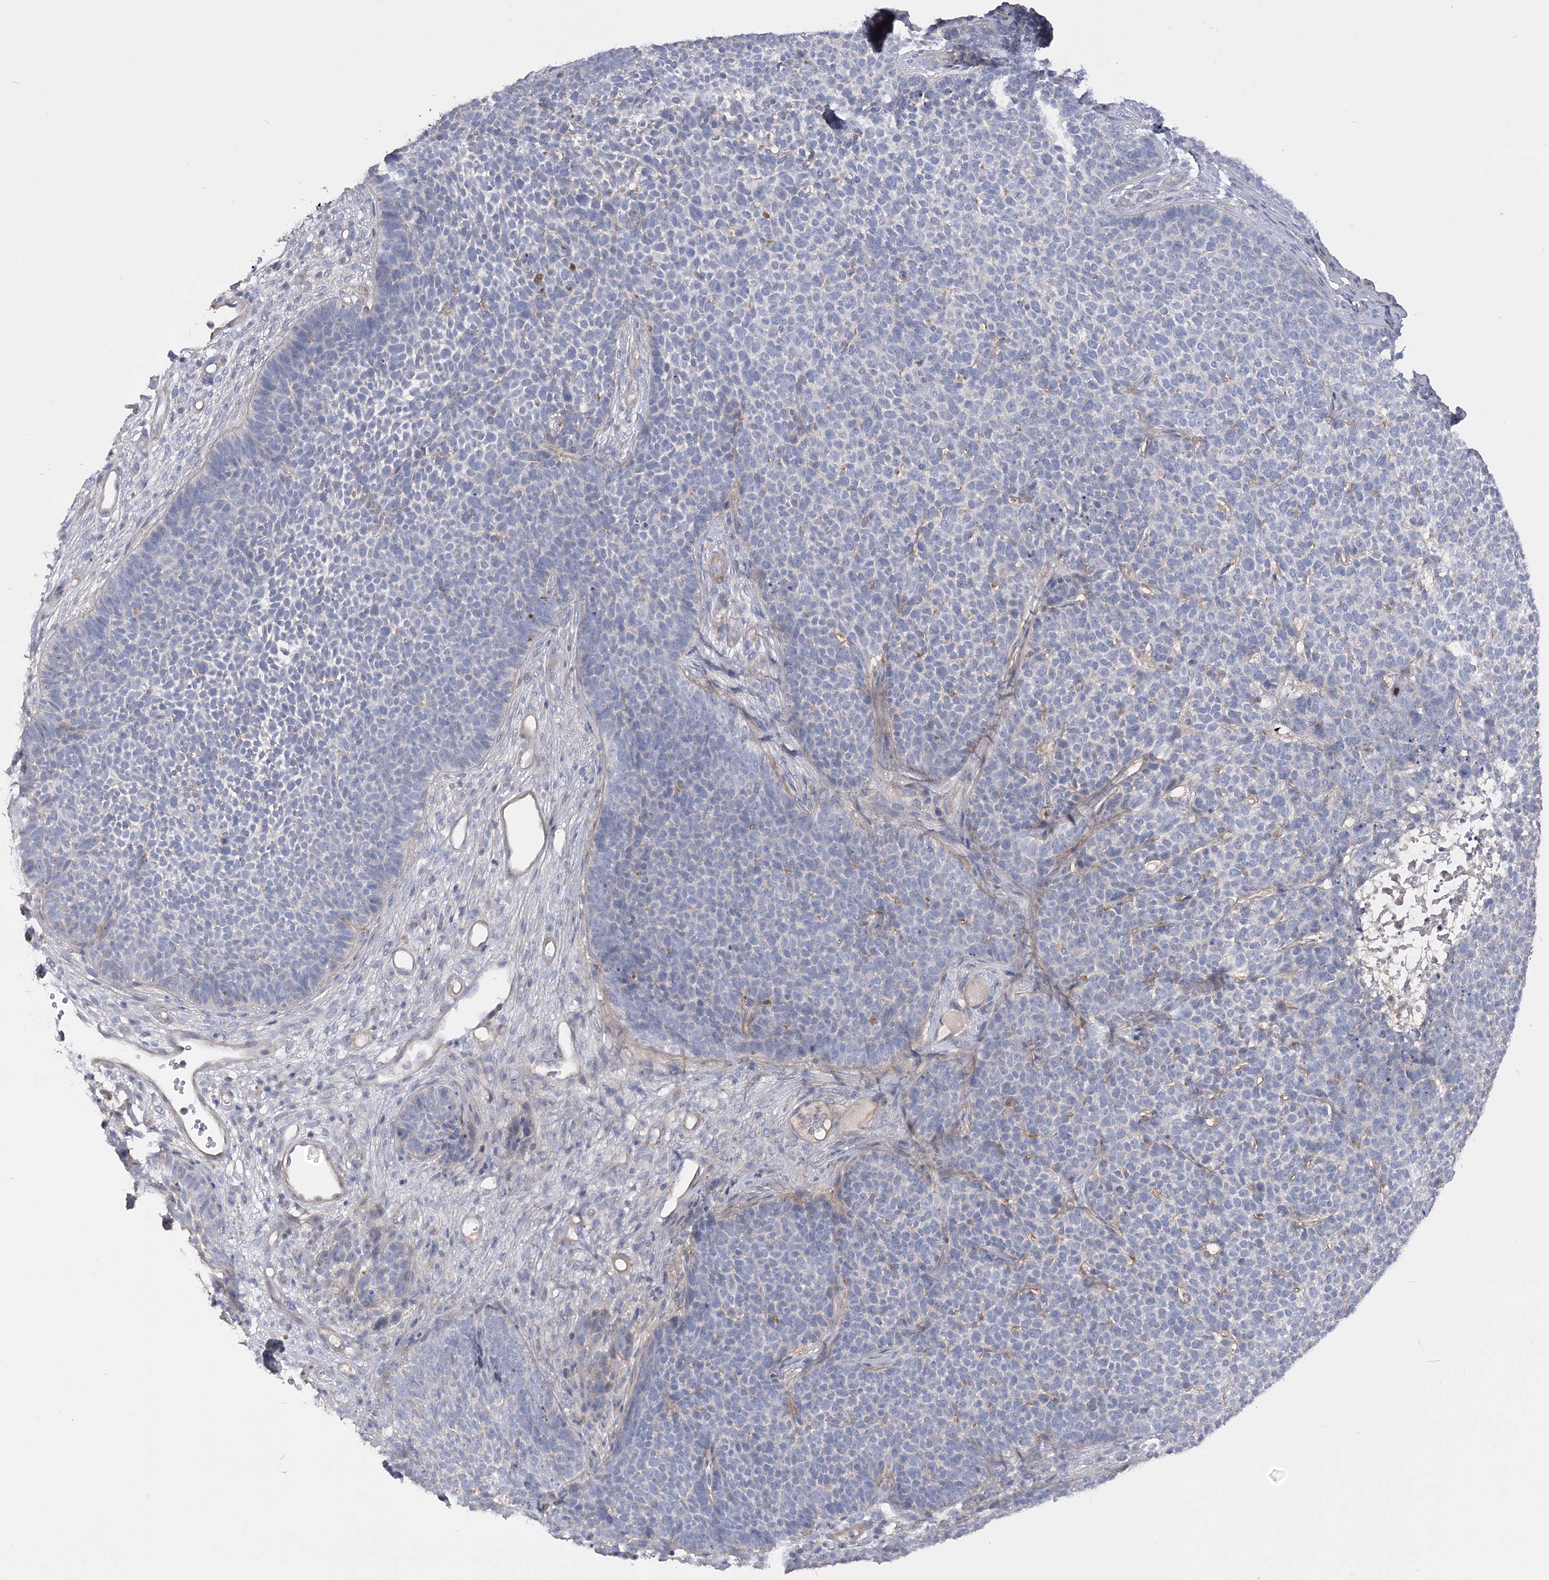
{"staining": {"intensity": "negative", "quantity": "none", "location": "none"}, "tissue": "skin cancer", "cell_type": "Tumor cells", "image_type": "cancer", "snomed": [{"axis": "morphology", "description": "Basal cell carcinoma"}, {"axis": "topography", "description": "Skin"}], "caption": "Tumor cells are negative for protein expression in human basal cell carcinoma (skin).", "gene": "SLFN14", "patient": {"sex": "female", "age": 84}}